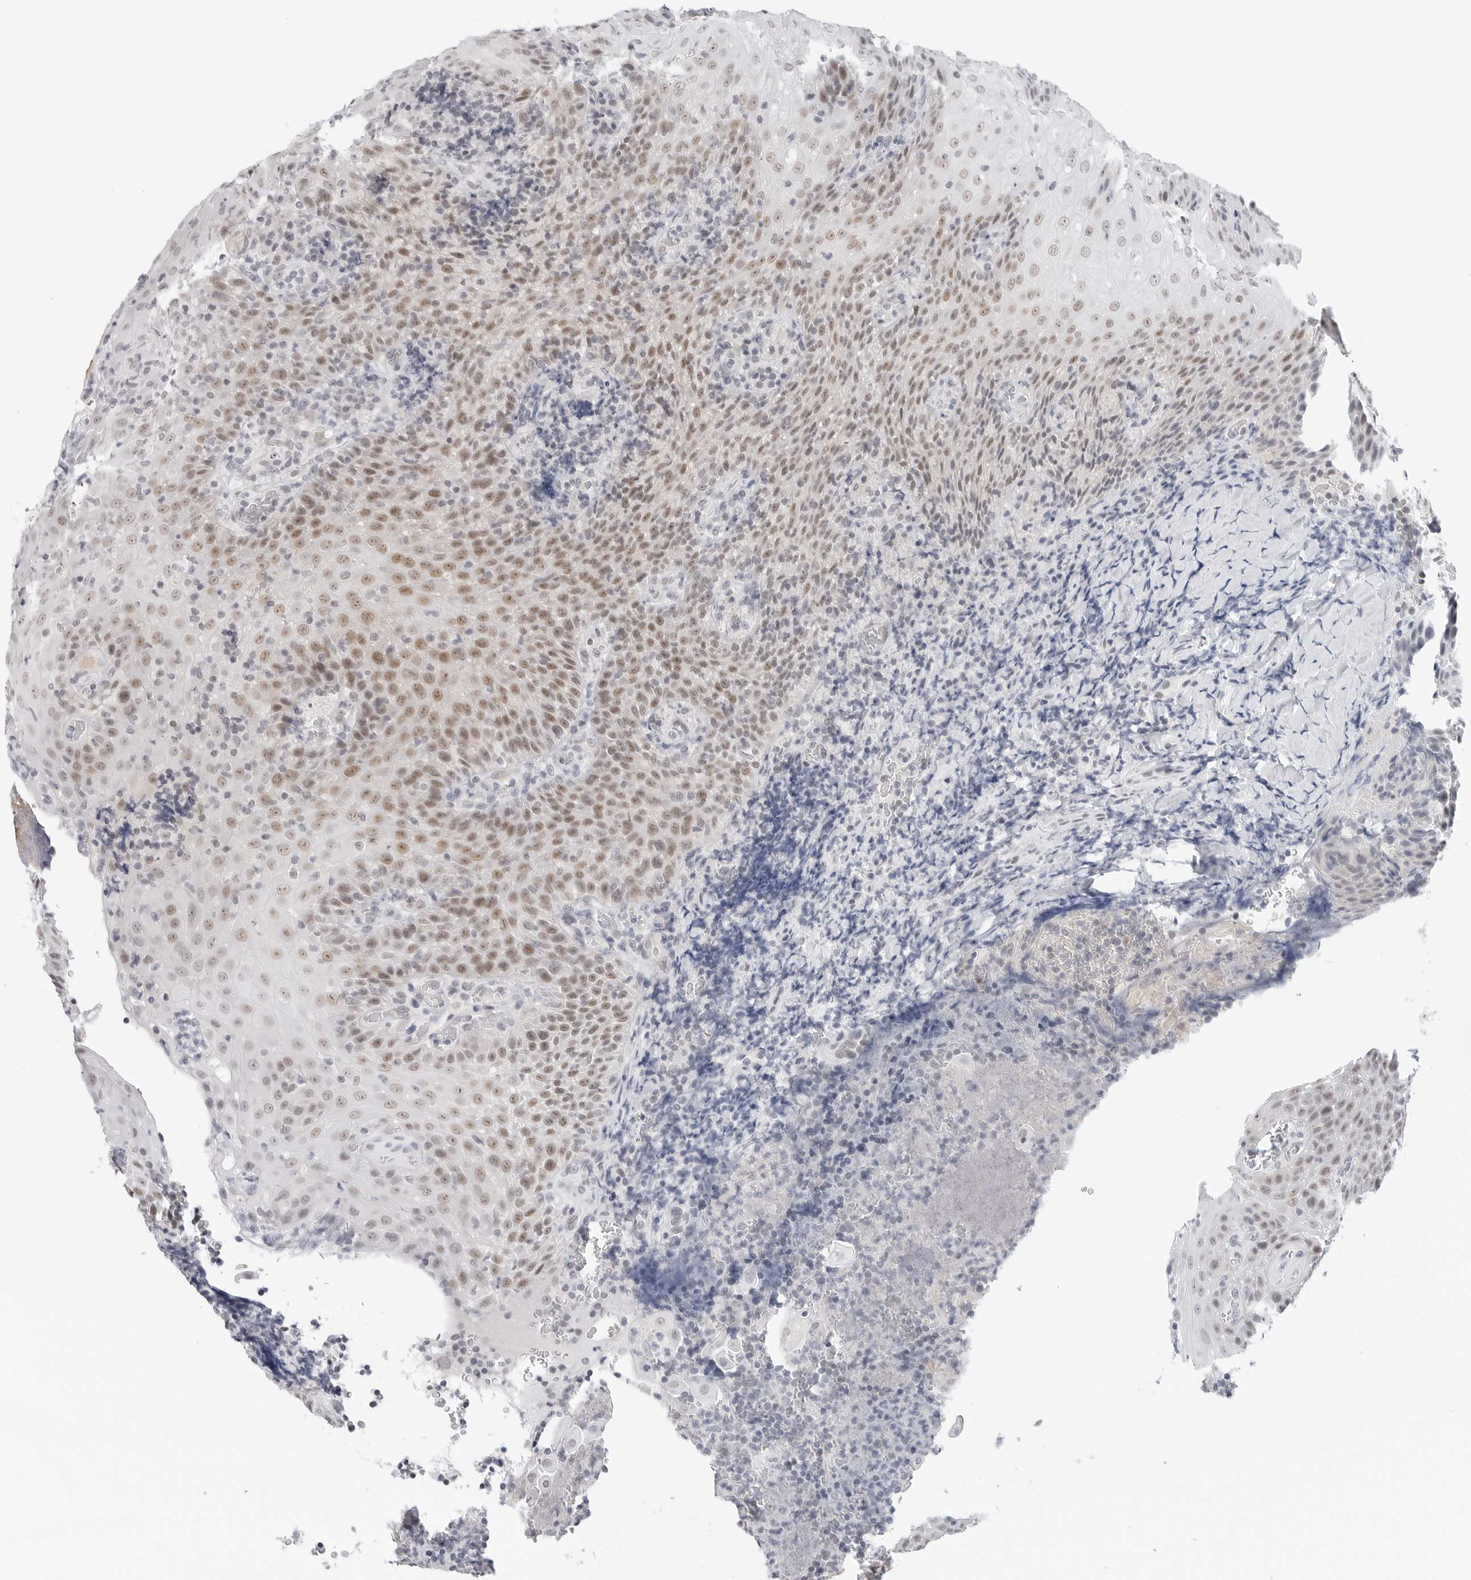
{"staining": {"intensity": "moderate", "quantity": "<25%", "location": "nuclear"}, "tissue": "tonsil", "cell_type": "Germinal center cells", "image_type": "normal", "snomed": [{"axis": "morphology", "description": "Normal tissue, NOS"}, {"axis": "topography", "description": "Tonsil"}], "caption": "High-magnification brightfield microscopy of unremarkable tonsil stained with DAB (brown) and counterstained with hematoxylin (blue). germinal center cells exhibit moderate nuclear expression is seen in about<25% of cells.", "gene": "TSEN2", "patient": {"sex": "male", "age": 37}}